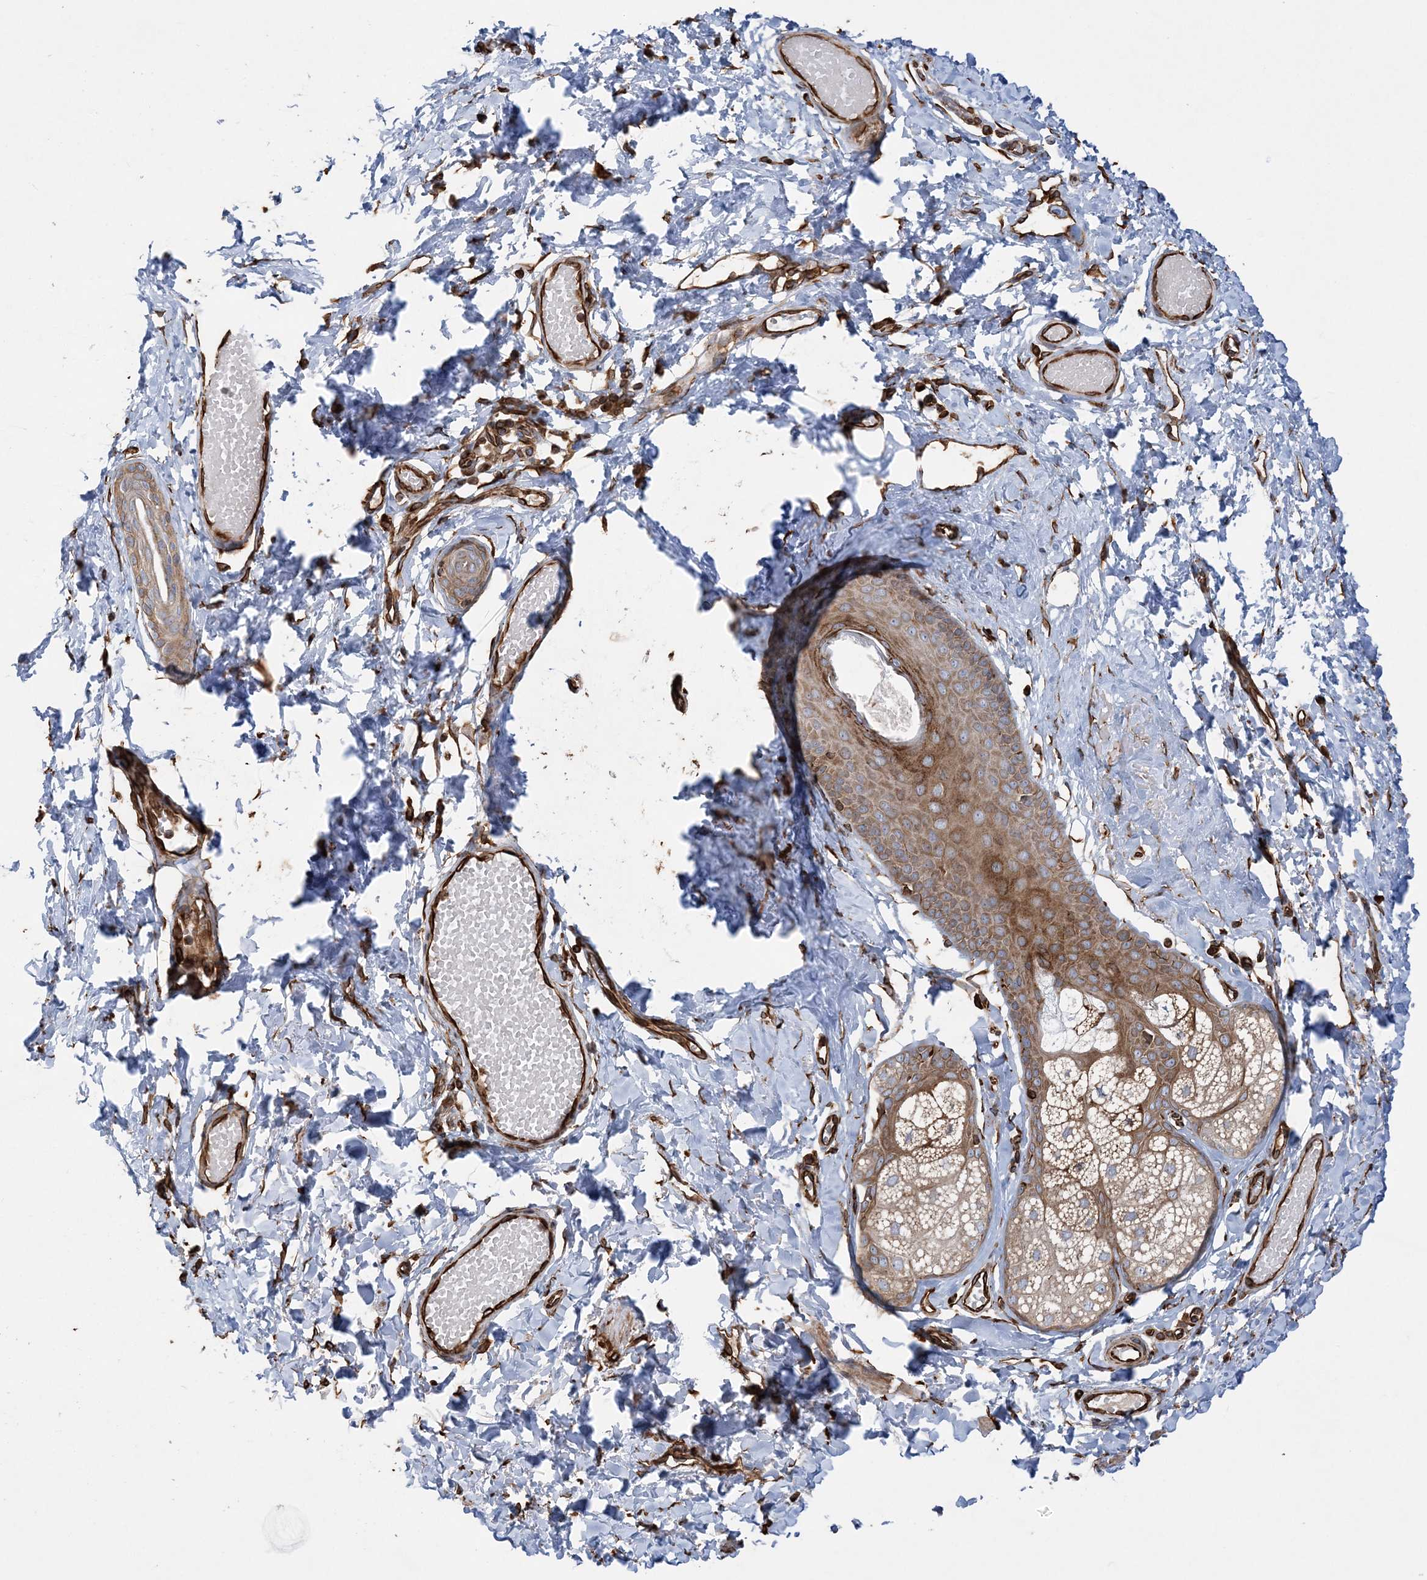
{"staining": {"intensity": "strong", "quantity": "25%-75%", "location": "cytoplasmic/membranous"}, "tissue": "skin", "cell_type": "Epidermal cells", "image_type": "normal", "snomed": [{"axis": "morphology", "description": "Normal tissue, NOS"}, {"axis": "morphology", "description": "Inflammation, NOS"}, {"axis": "topography", "description": "Vulva"}], "caption": "Immunohistochemical staining of benign skin demonstrates high levels of strong cytoplasmic/membranous positivity in about 25%-75% of epidermal cells.", "gene": "FAM114A2", "patient": {"sex": "female", "age": 84}}